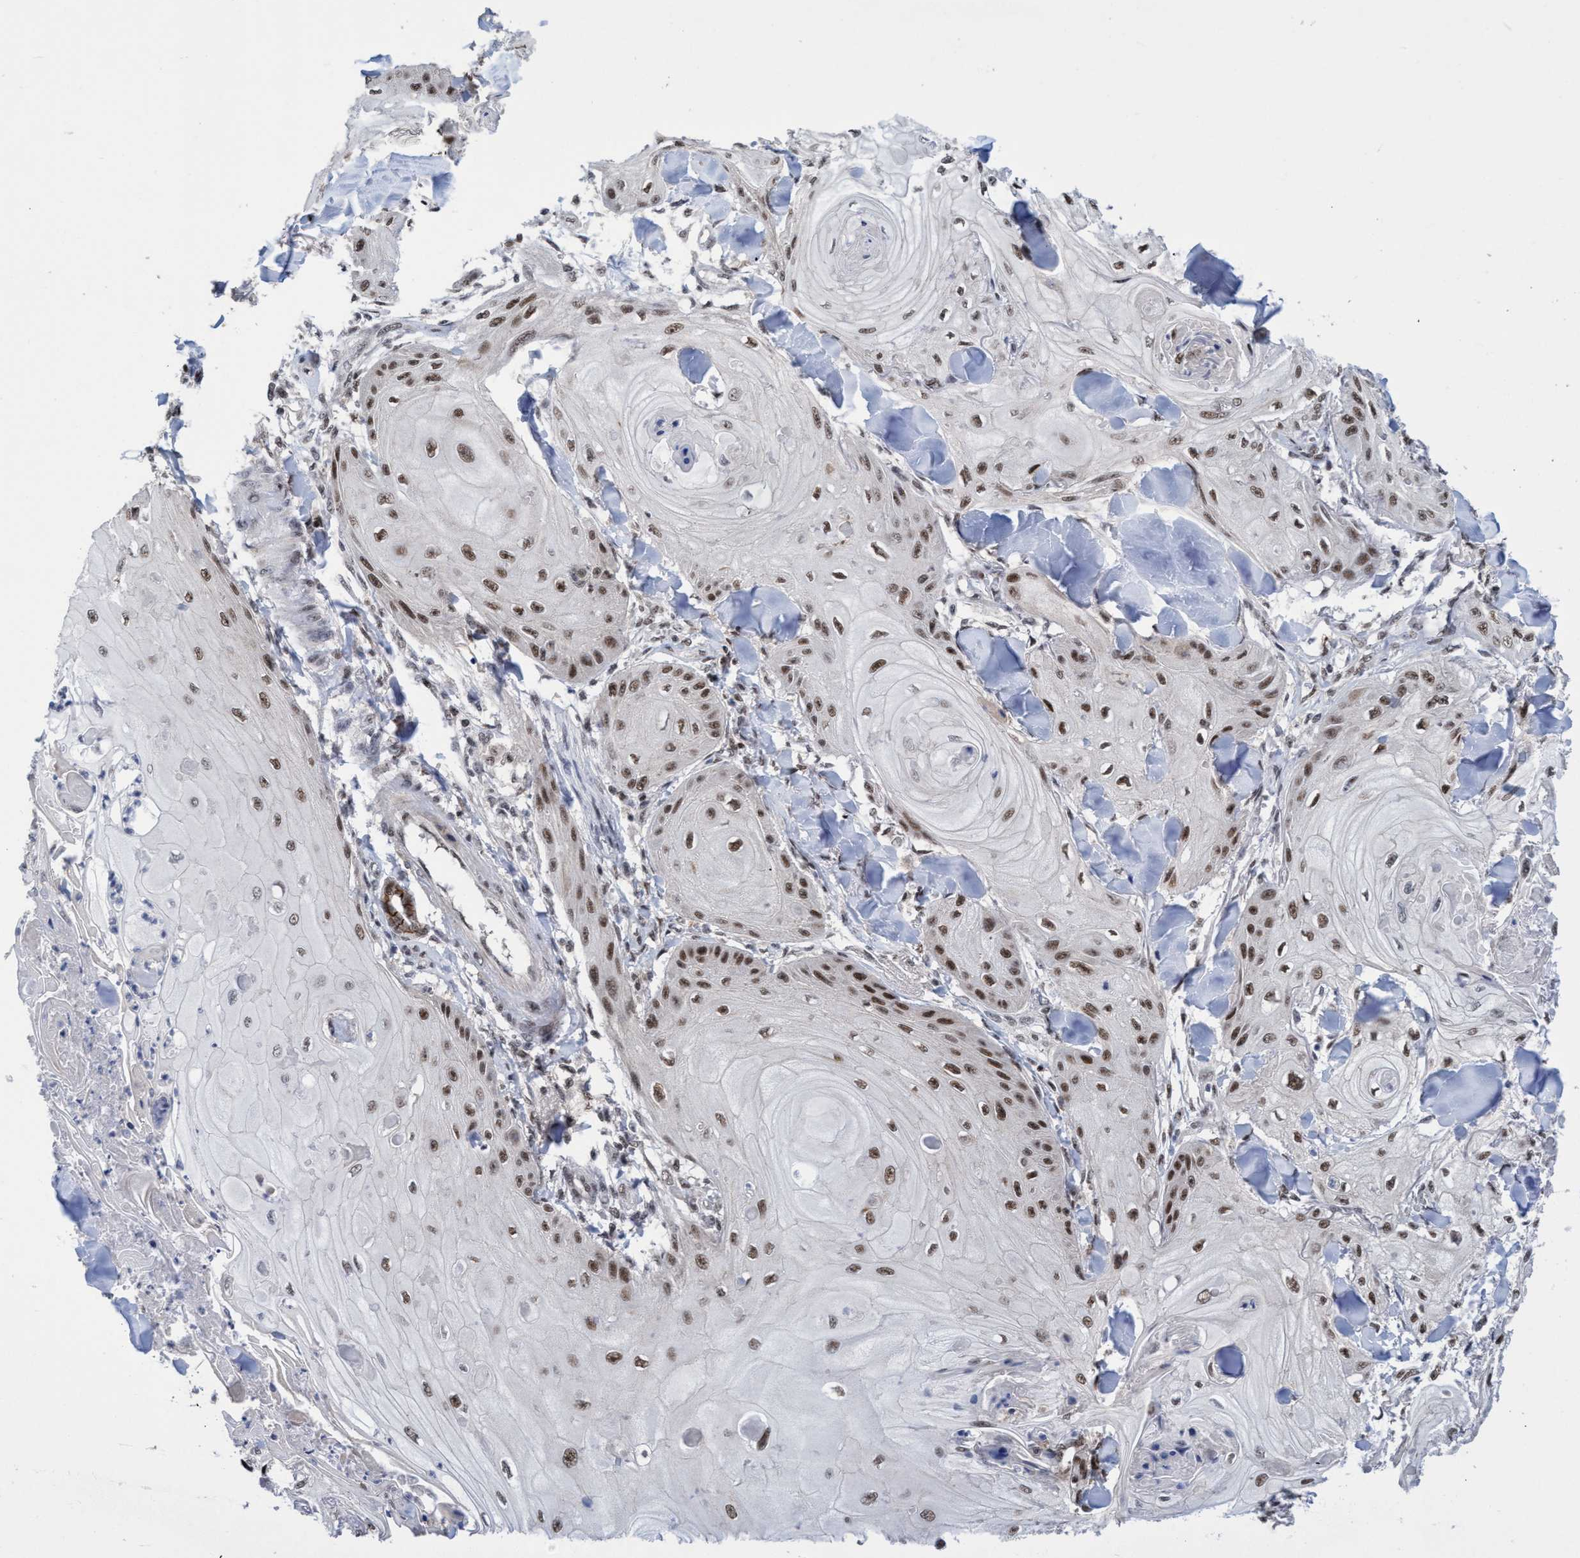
{"staining": {"intensity": "moderate", "quantity": ">75%", "location": "nuclear"}, "tissue": "skin cancer", "cell_type": "Tumor cells", "image_type": "cancer", "snomed": [{"axis": "morphology", "description": "Squamous cell carcinoma, NOS"}, {"axis": "topography", "description": "Skin"}], "caption": "Tumor cells reveal moderate nuclear expression in approximately >75% of cells in squamous cell carcinoma (skin).", "gene": "C9orf78", "patient": {"sex": "male", "age": 74}}